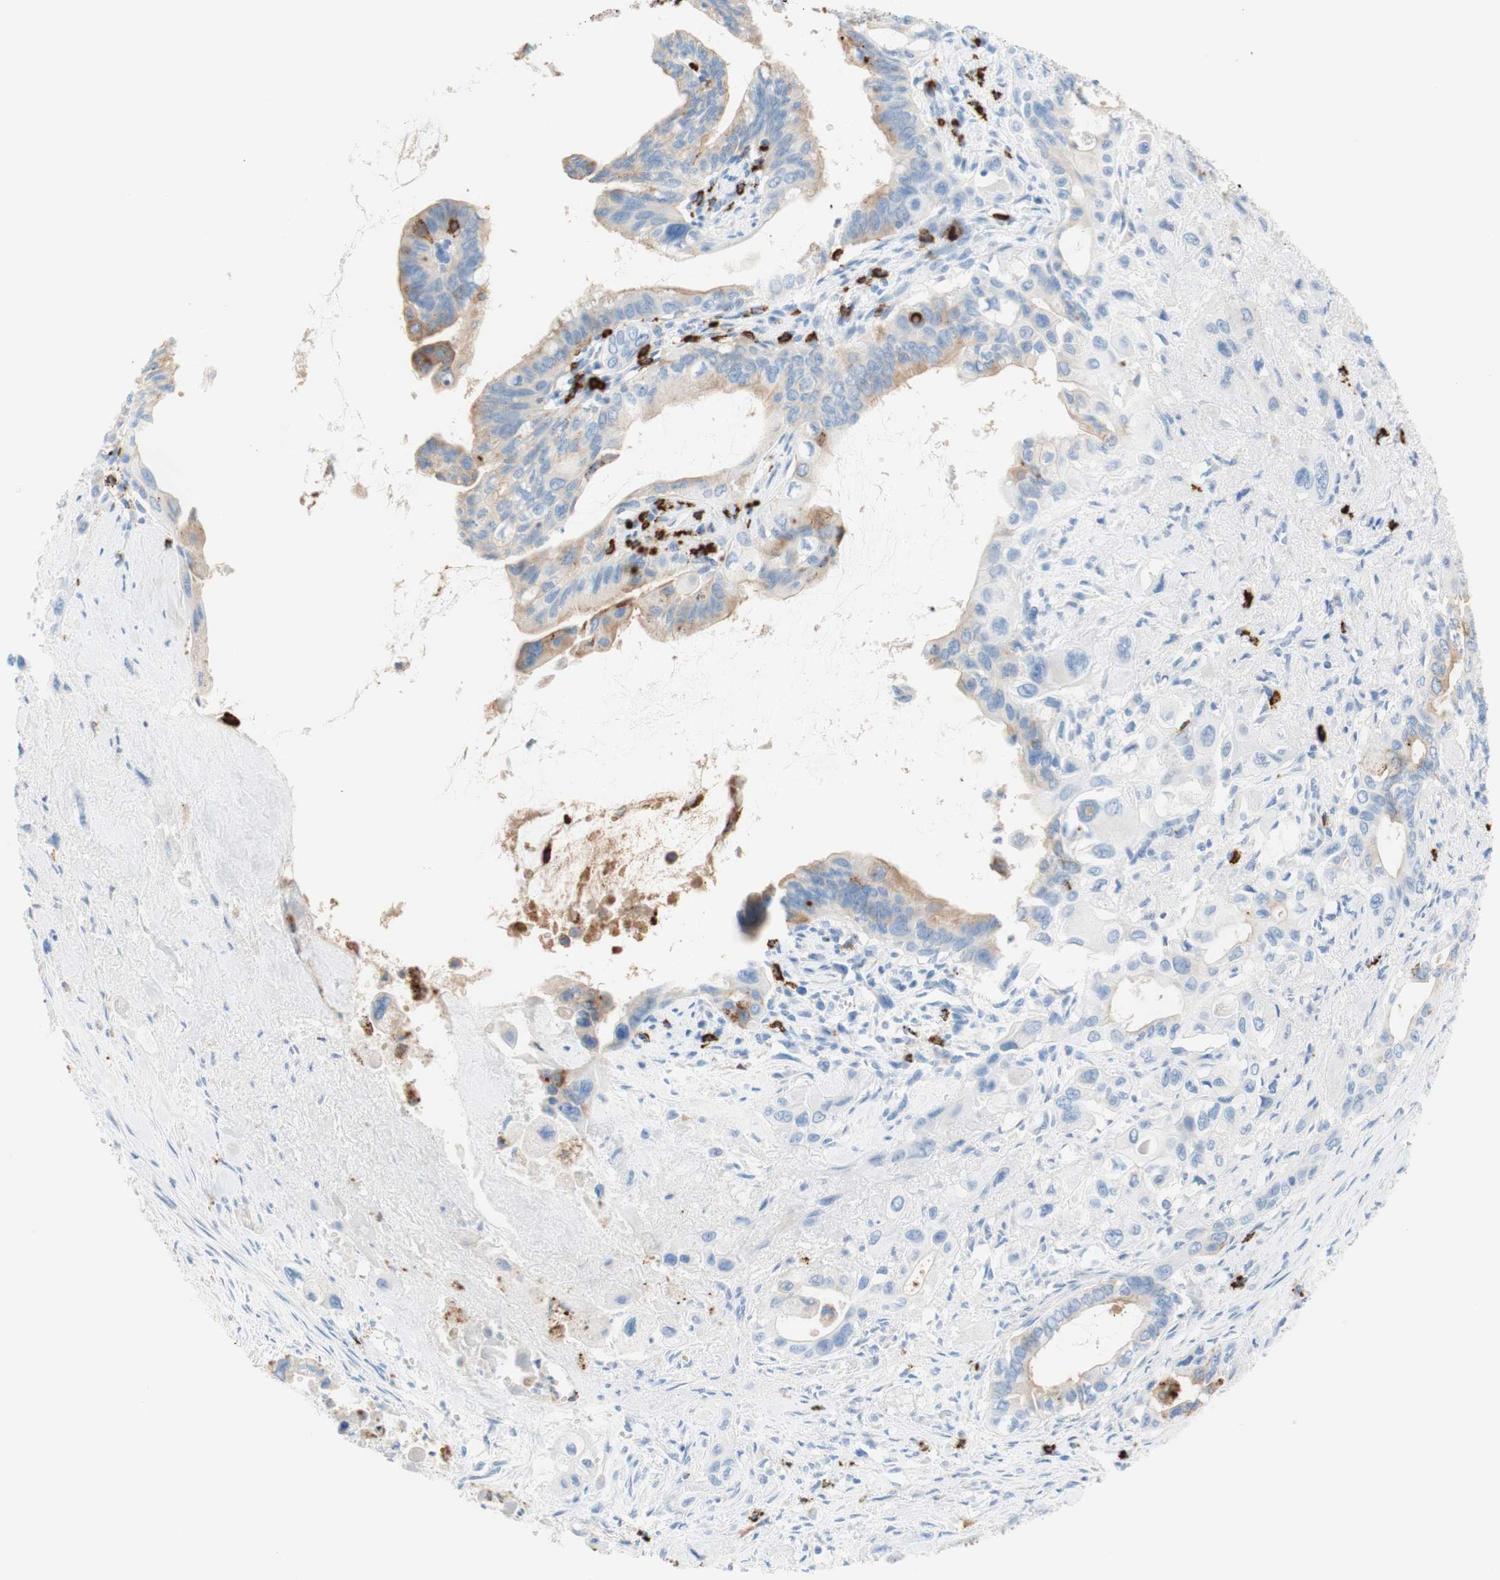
{"staining": {"intensity": "weak", "quantity": "25%-75%", "location": "cytoplasmic/membranous"}, "tissue": "pancreatic cancer", "cell_type": "Tumor cells", "image_type": "cancer", "snomed": [{"axis": "morphology", "description": "Adenocarcinoma, NOS"}, {"axis": "topography", "description": "Pancreas"}], "caption": "This is a histology image of immunohistochemistry (IHC) staining of pancreatic cancer, which shows weak expression in the cytoplasmic/membranous of tumor cells.", "gene": "CEACAM1", "patient": {"sex": "male", "age": 73}}